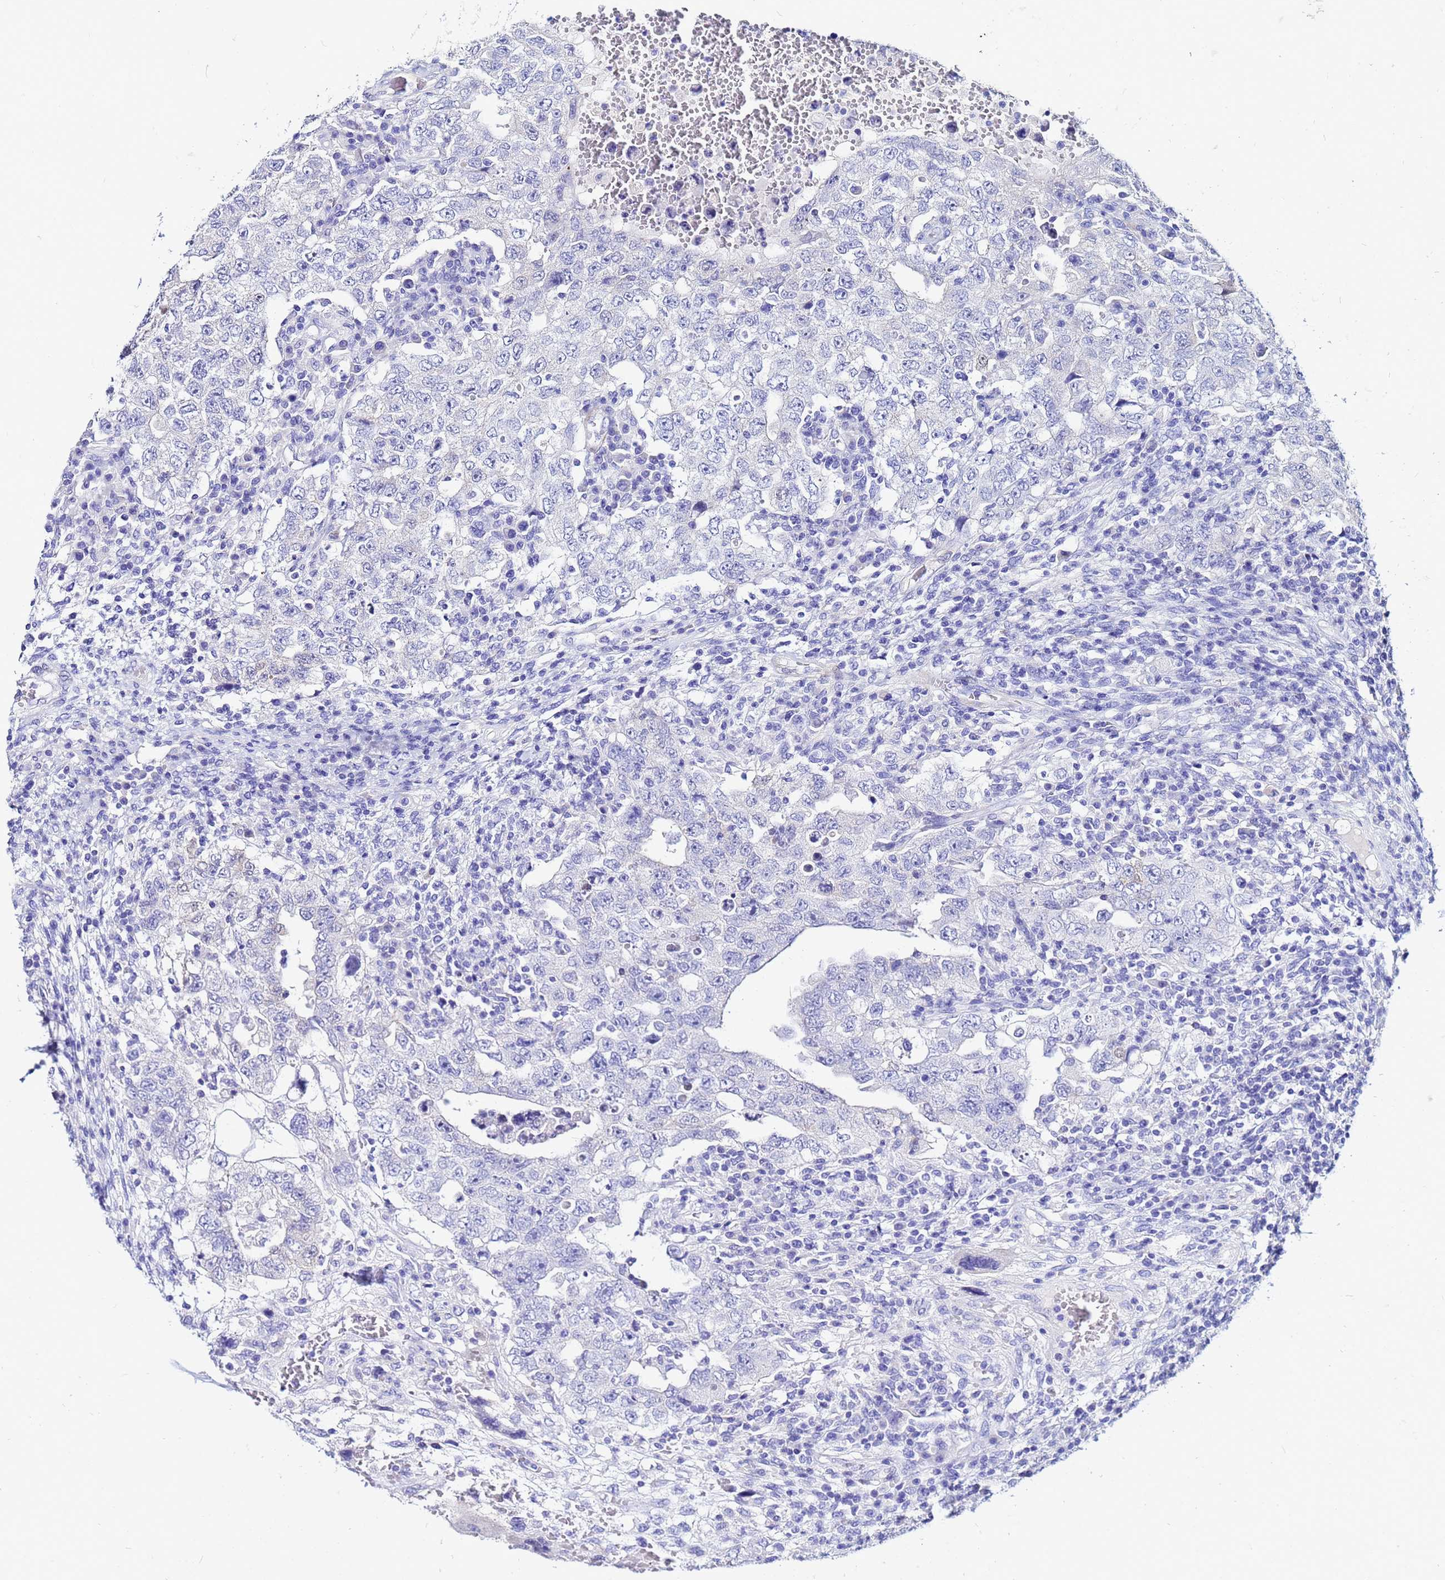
{"staining": {"intensity": "negative", "quantity": "none", "location": "none"}, "tissue": "testis cancer", "cell_type": "Tumor cells", "image_type": "cancer", "snomed": [{"axis": "morphology", "description": "Carcinoma, Embryonal, NOS"}, {"axis": "topography", "description": "Testis"}], "caption": "This histopathology image is of testis cancer stained with IHC to label a protein in brown with the nuclei are counter-stained blue. There is no positivity in tumor cells.", "gene": "PPP1R14C", "patient": {"sex": "male", "age": 26}}